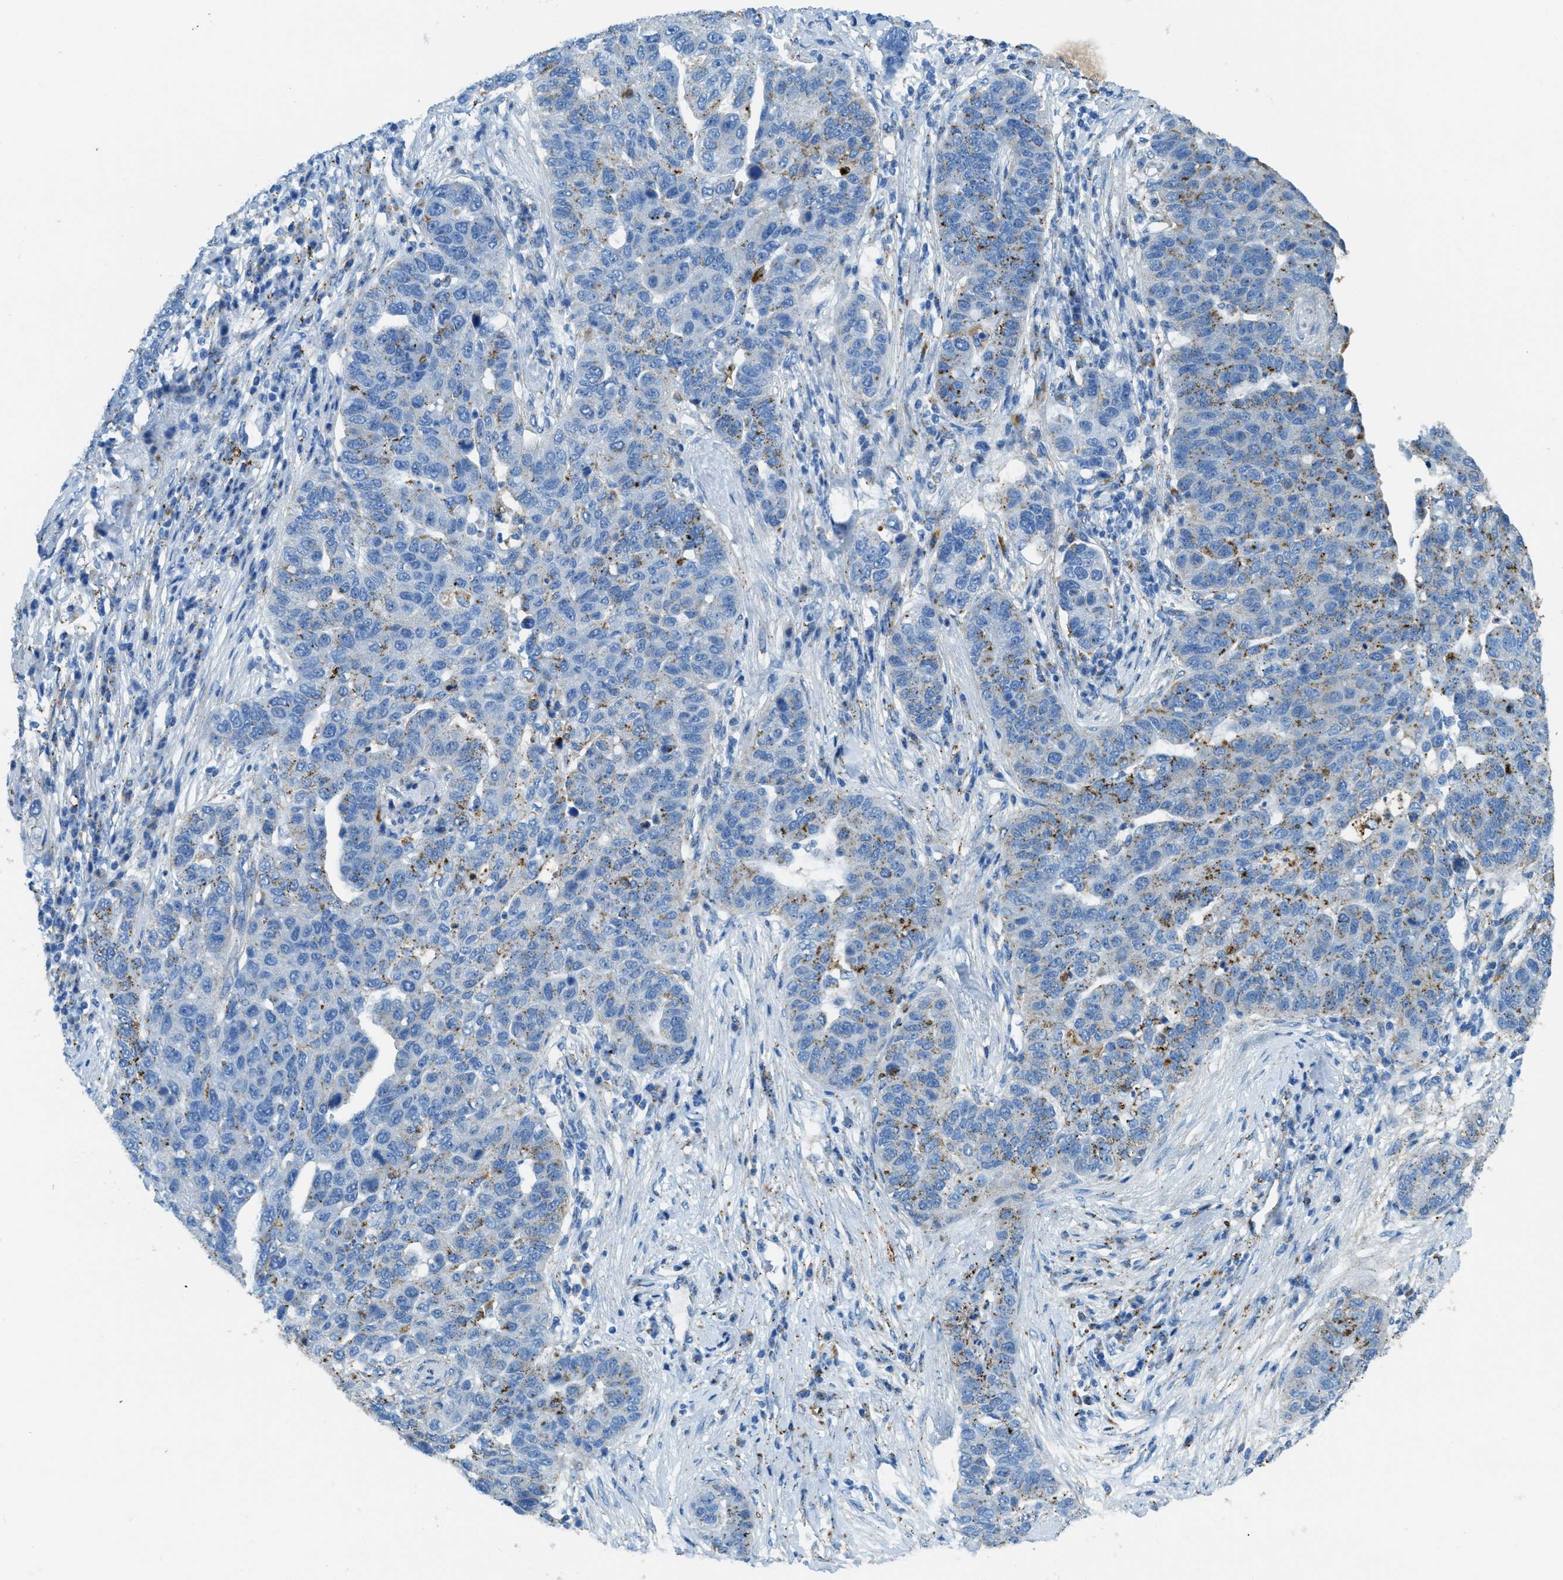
{"staining": {"intensity": "moderate", "quantity": "25%-75%", "location": "cytoplasmic/membranous"}, "tissue": "pancreatic cancer", "cell_type": "Tumor cells", "image_type": "cancer", "snomed": [{"axis": "morphology", "description": "Adenocarcinoma, NOS"}, {"axis": "topography", "description": "Pancreas"}], "caption": "The immunohistochemical stain highlights moderate cytoplasmic/membranous expression in tumor cells of adenocarcinoma (pancreatic) tissue. (DAB (3,3'-diaminobenzidine) IHC, brown staining for protein, blue staining for nuclei).", "gene": "SCARB2", "patient": {"sex": "female", "age": 61}}